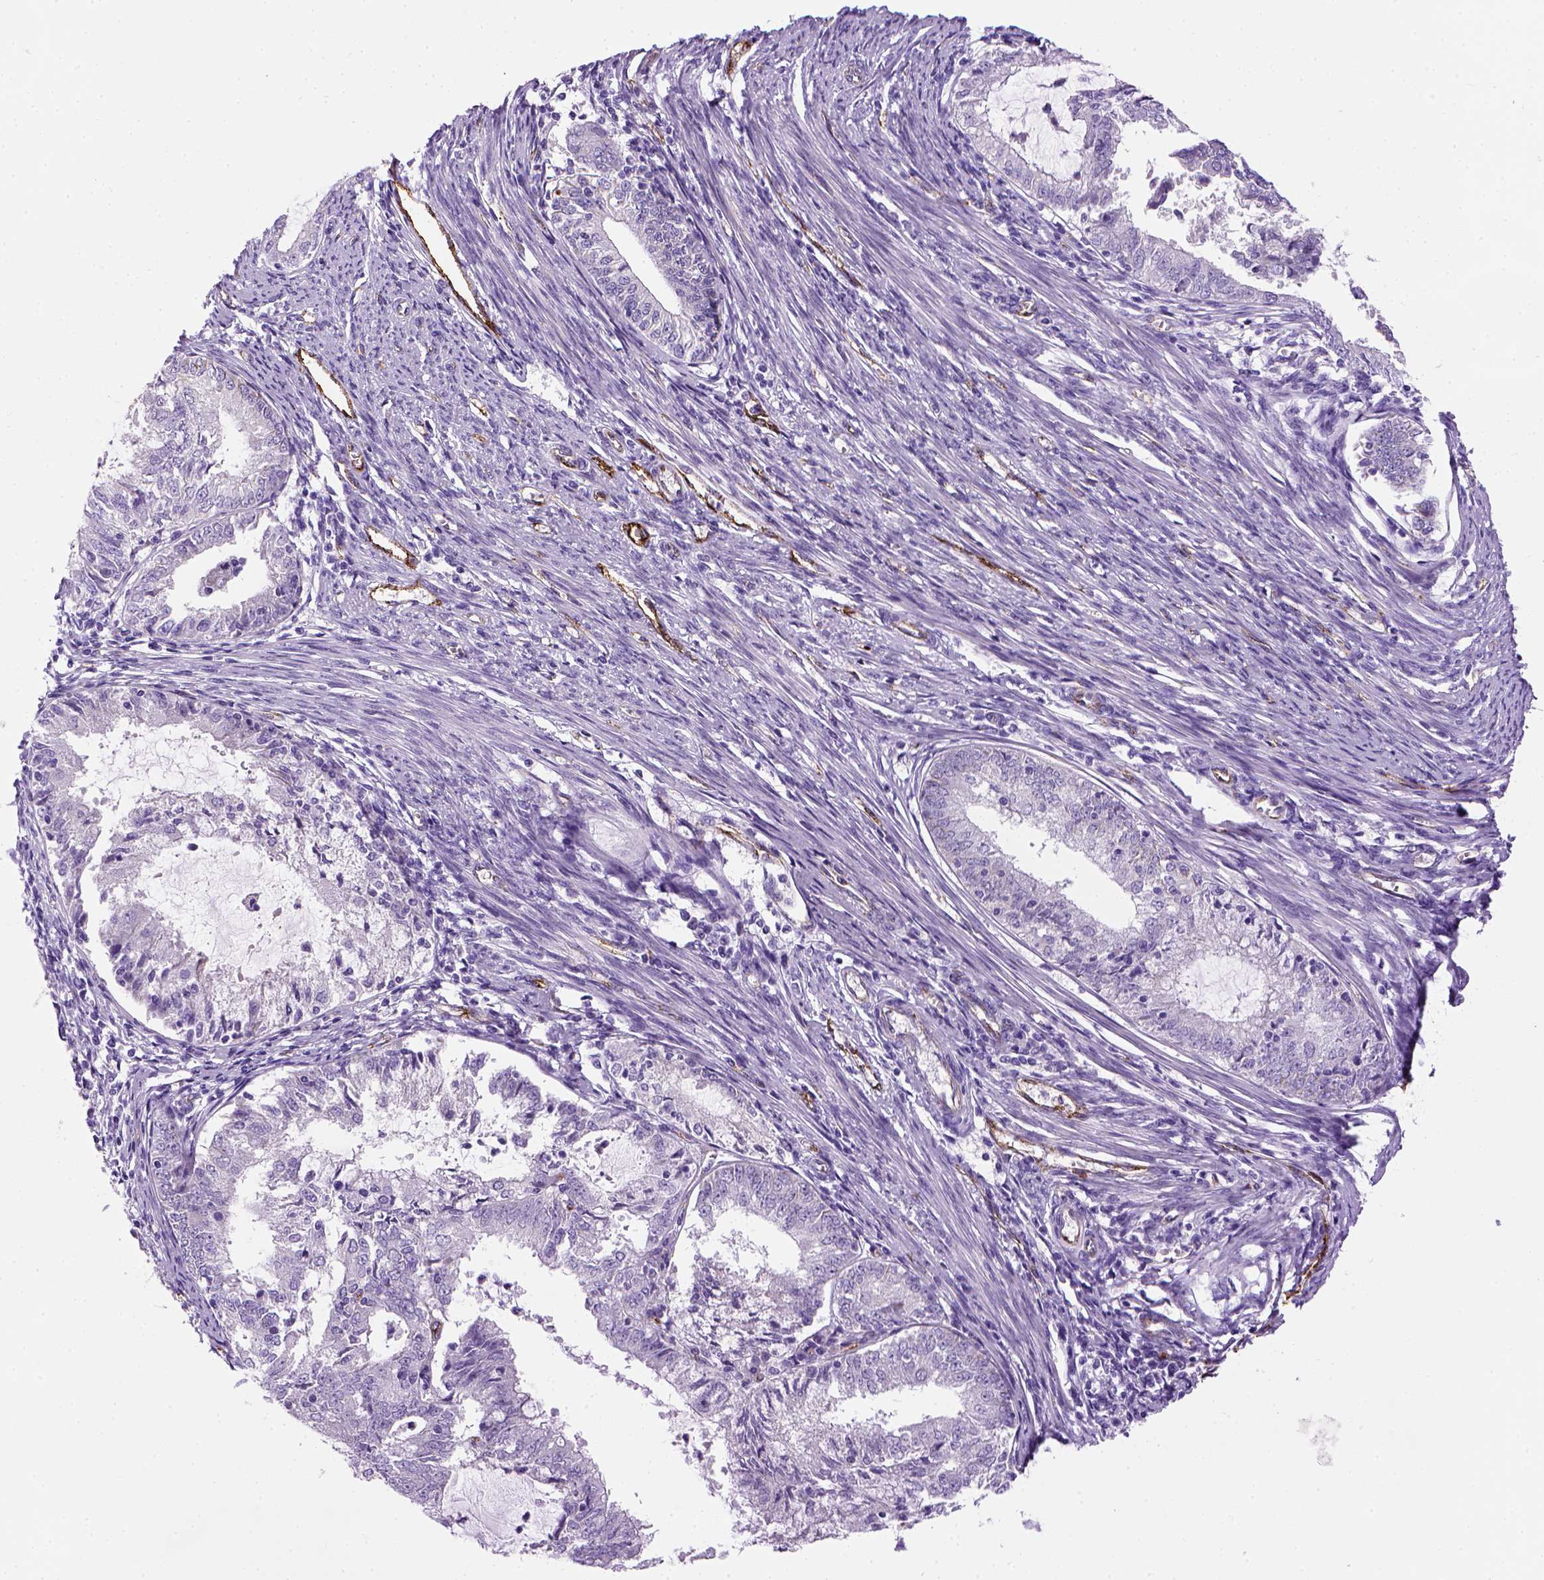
{"staining": {"intensity": "negative", "quantity": "none", "location": "none"}, "tissue": "endometrial cancer", "cell_type": "Tumor cells", "image_type": "cancer", "snomed": [{"axis": "morphology", "description": "Adenocarcinoma, NOS"}, {"axis": "topography", "description": "Endometrium"}], "caption": "Endometrial cancer was stained to show a protein in brown. There is no significant expression in tumor cells.", "gene": "VWF", "patient": {"sex": "female", "age": 57}}